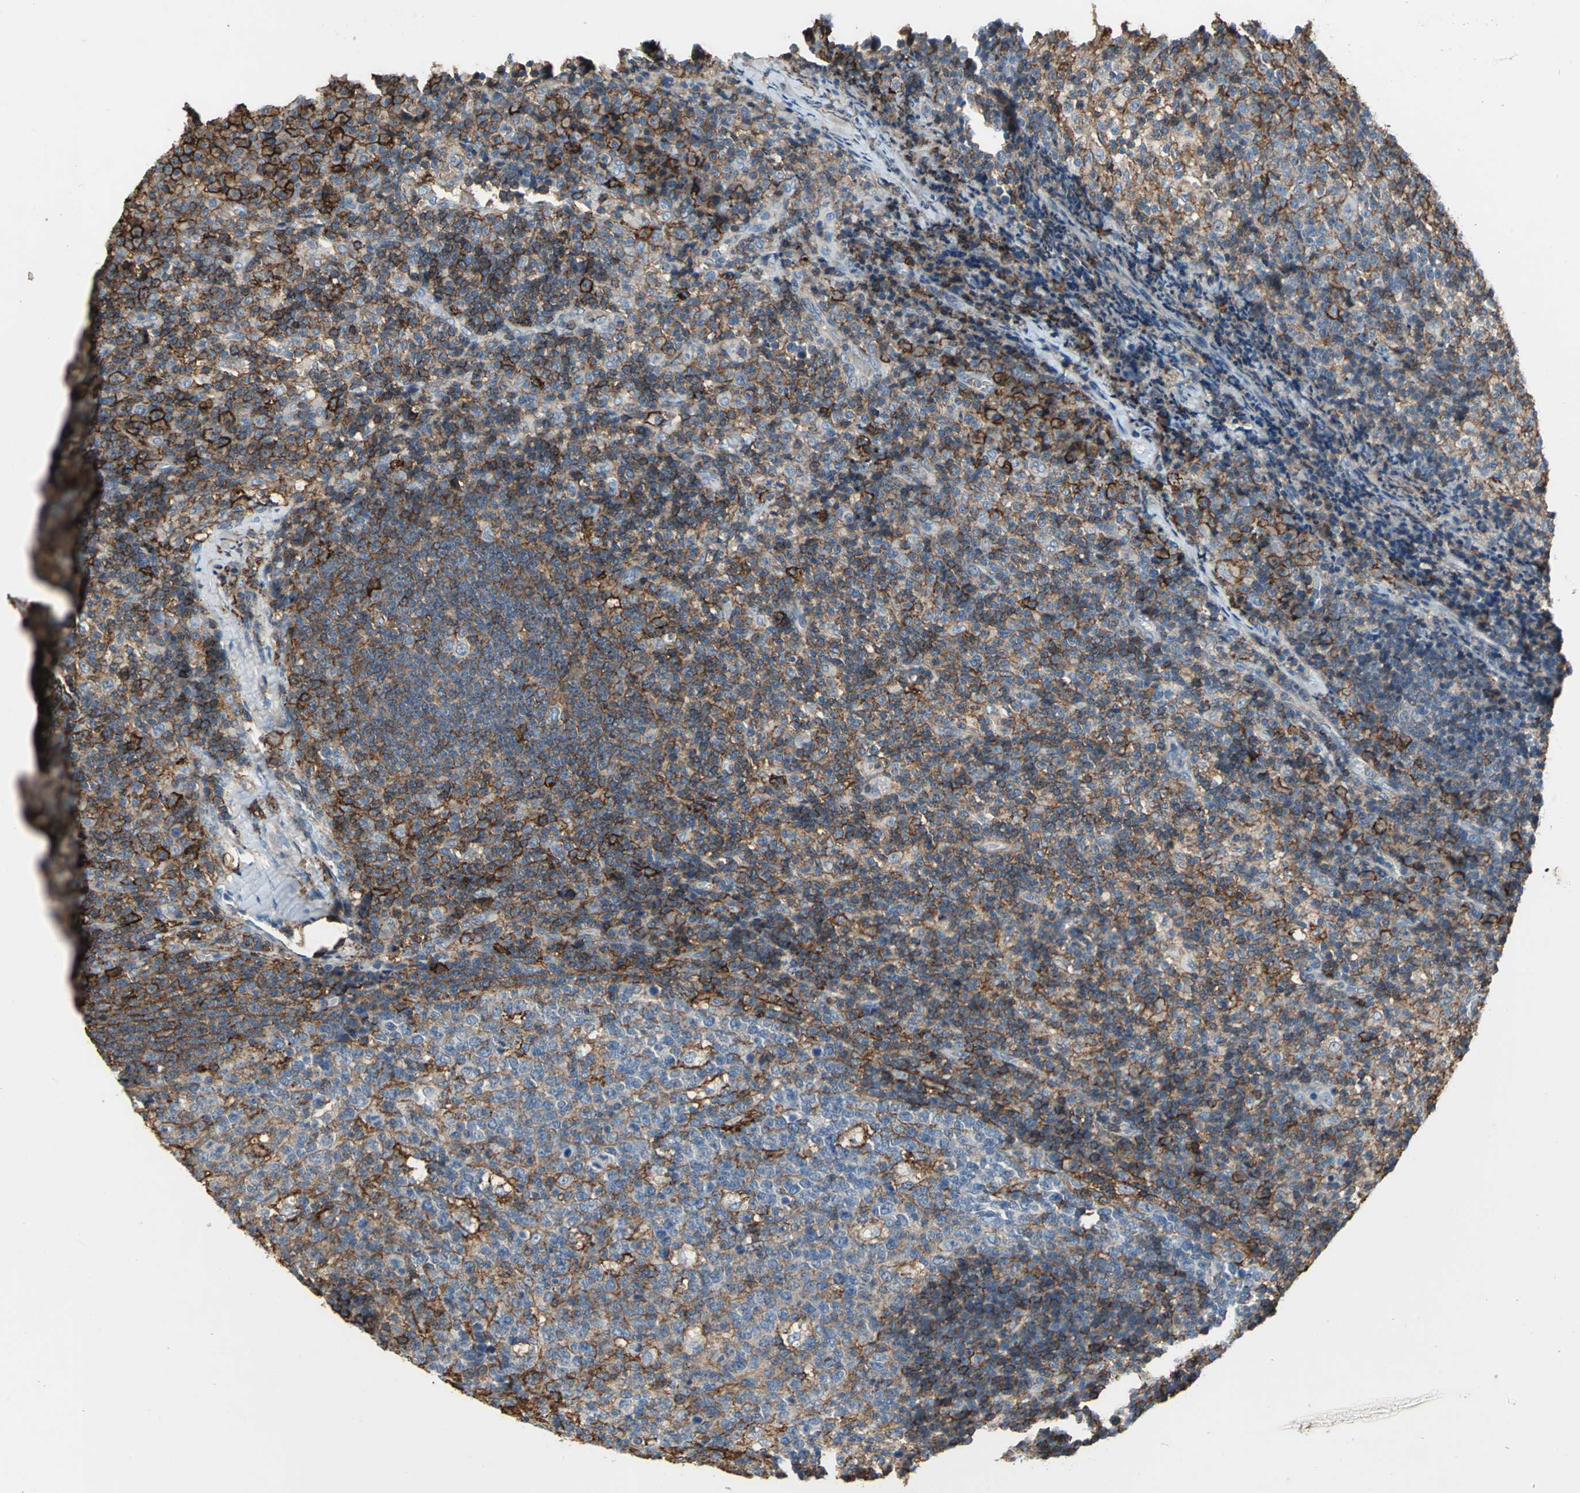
{"staining": {"intensity": "moderate", "quantity": "25%-75%", "location": "cytoplasmic/membranous"}, "tissue": "lymph node", "cell_type": "Germinal center cells", "image_type": "normal", "snomed": [{"axis": "morphology", "description": "Normal tissue, NOS"}, {"axis": "morphology", "description": "Inflammation, NOS"}, {"axis": "topography", "description": "Lymph node"}], "caption": "Lymph node stained with DAB (3,3'-diaminobenzidine) immunohistochemistry (IHC) exhibits medium levels of moderate cytoplasmic/membranous staining in approximately 25%-75% of germinal center cells.", "gene": "CD44", "patient": {"sex": "male", "age": 55}}